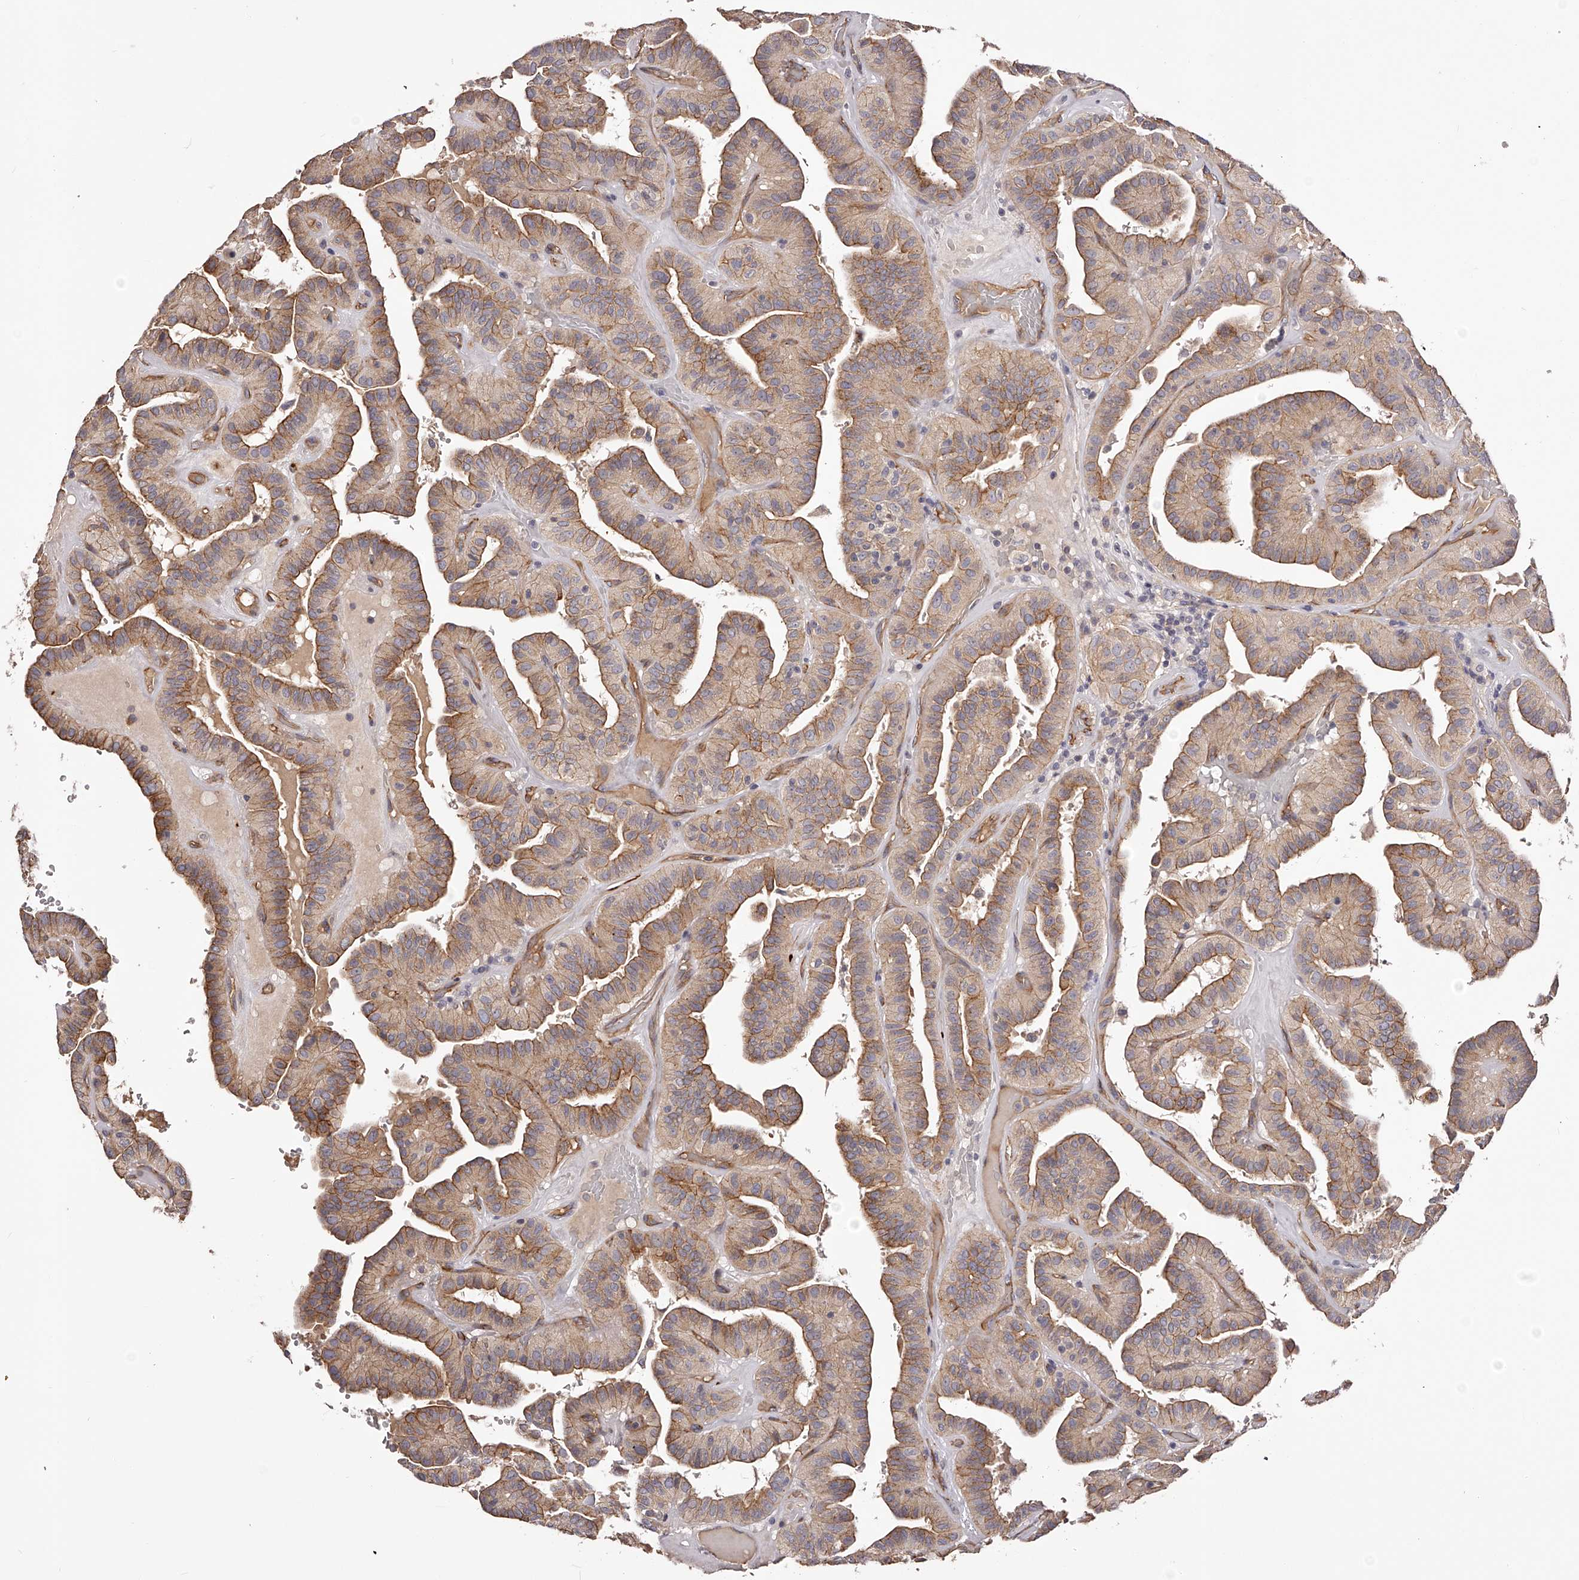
{"staining": {"intensity": "moderate", "quantity": ">75%", "location": "cytoplasmic/membranous"}, "tissue": "thyroid cancer", "cell_type": "Tumor cells", "image_type": "cancer", "snomed": [{"axis": "morphology", "description": "Papillary adenocarcinoma, NOS"}, {"axis": "topography", "description": "Thyroid gland"}], "caption": "This is a histology image of immunohistochemistry staining of thyroid cancer, which shows moderate staining in the cytoplasmic/membranous of tumor cells.", "gene": "LTV1", "patient": {"sex": "male", "age": 77}}